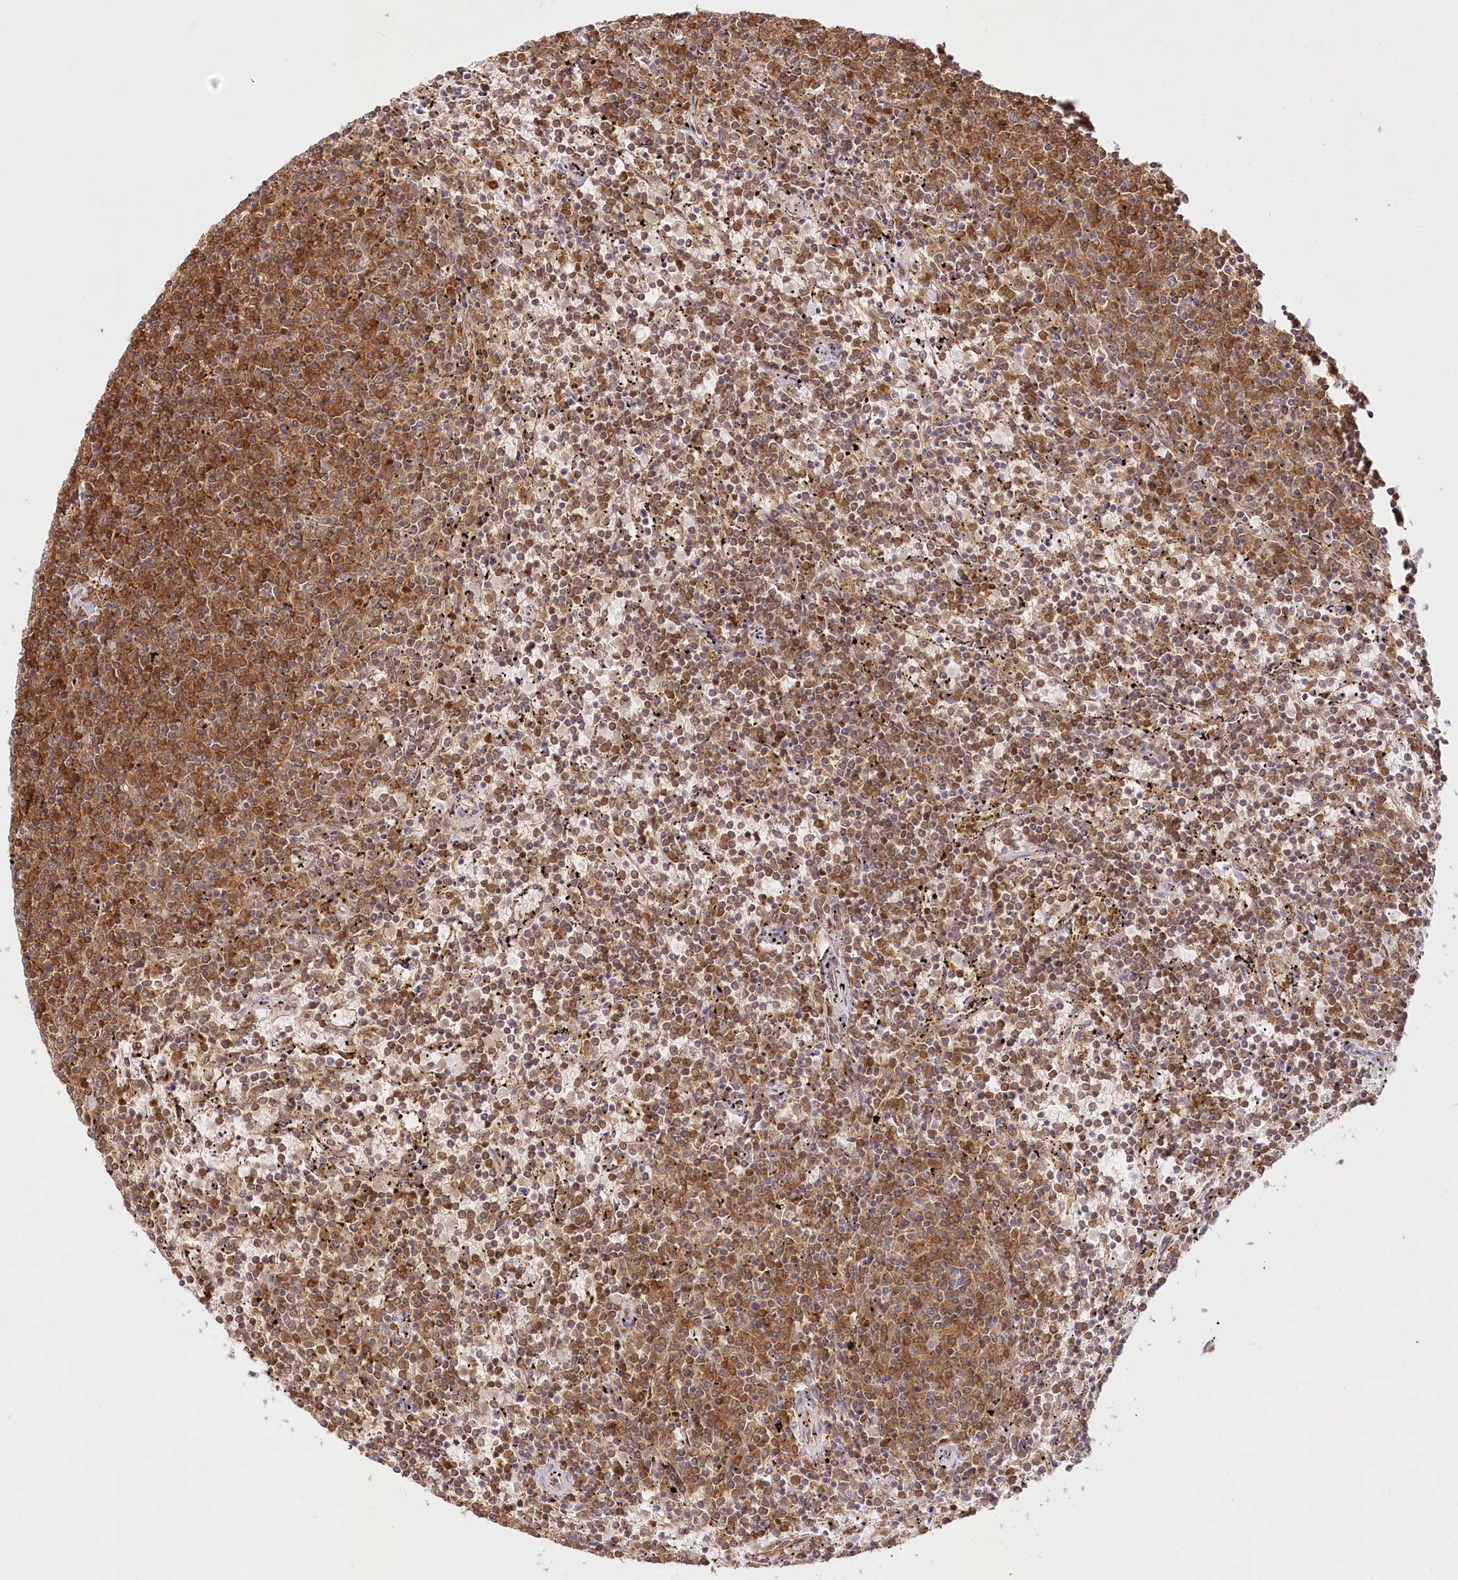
{"staining": {"intensity": "moderate", "quantity": ">75%", "location": "cytoplasmic/membranous"}, "tissue": "lymphoma", "cell_type": "Tumor cells", "image_type": "cancer", "snomed": [{"axis": "morphology", "description": "Malignant lymphoma, non-Hodgkin's type, Low grade"}, {"axis": "topography", "description": "Spleen"}], "caption": "Protein analysis of lymphoma tissue demonstrates moderate cytoplasmic/membranous staining in about >75% of tumor cells.", "gene": "INPP4B", "patient": {"sex": "female", "age": 50}}